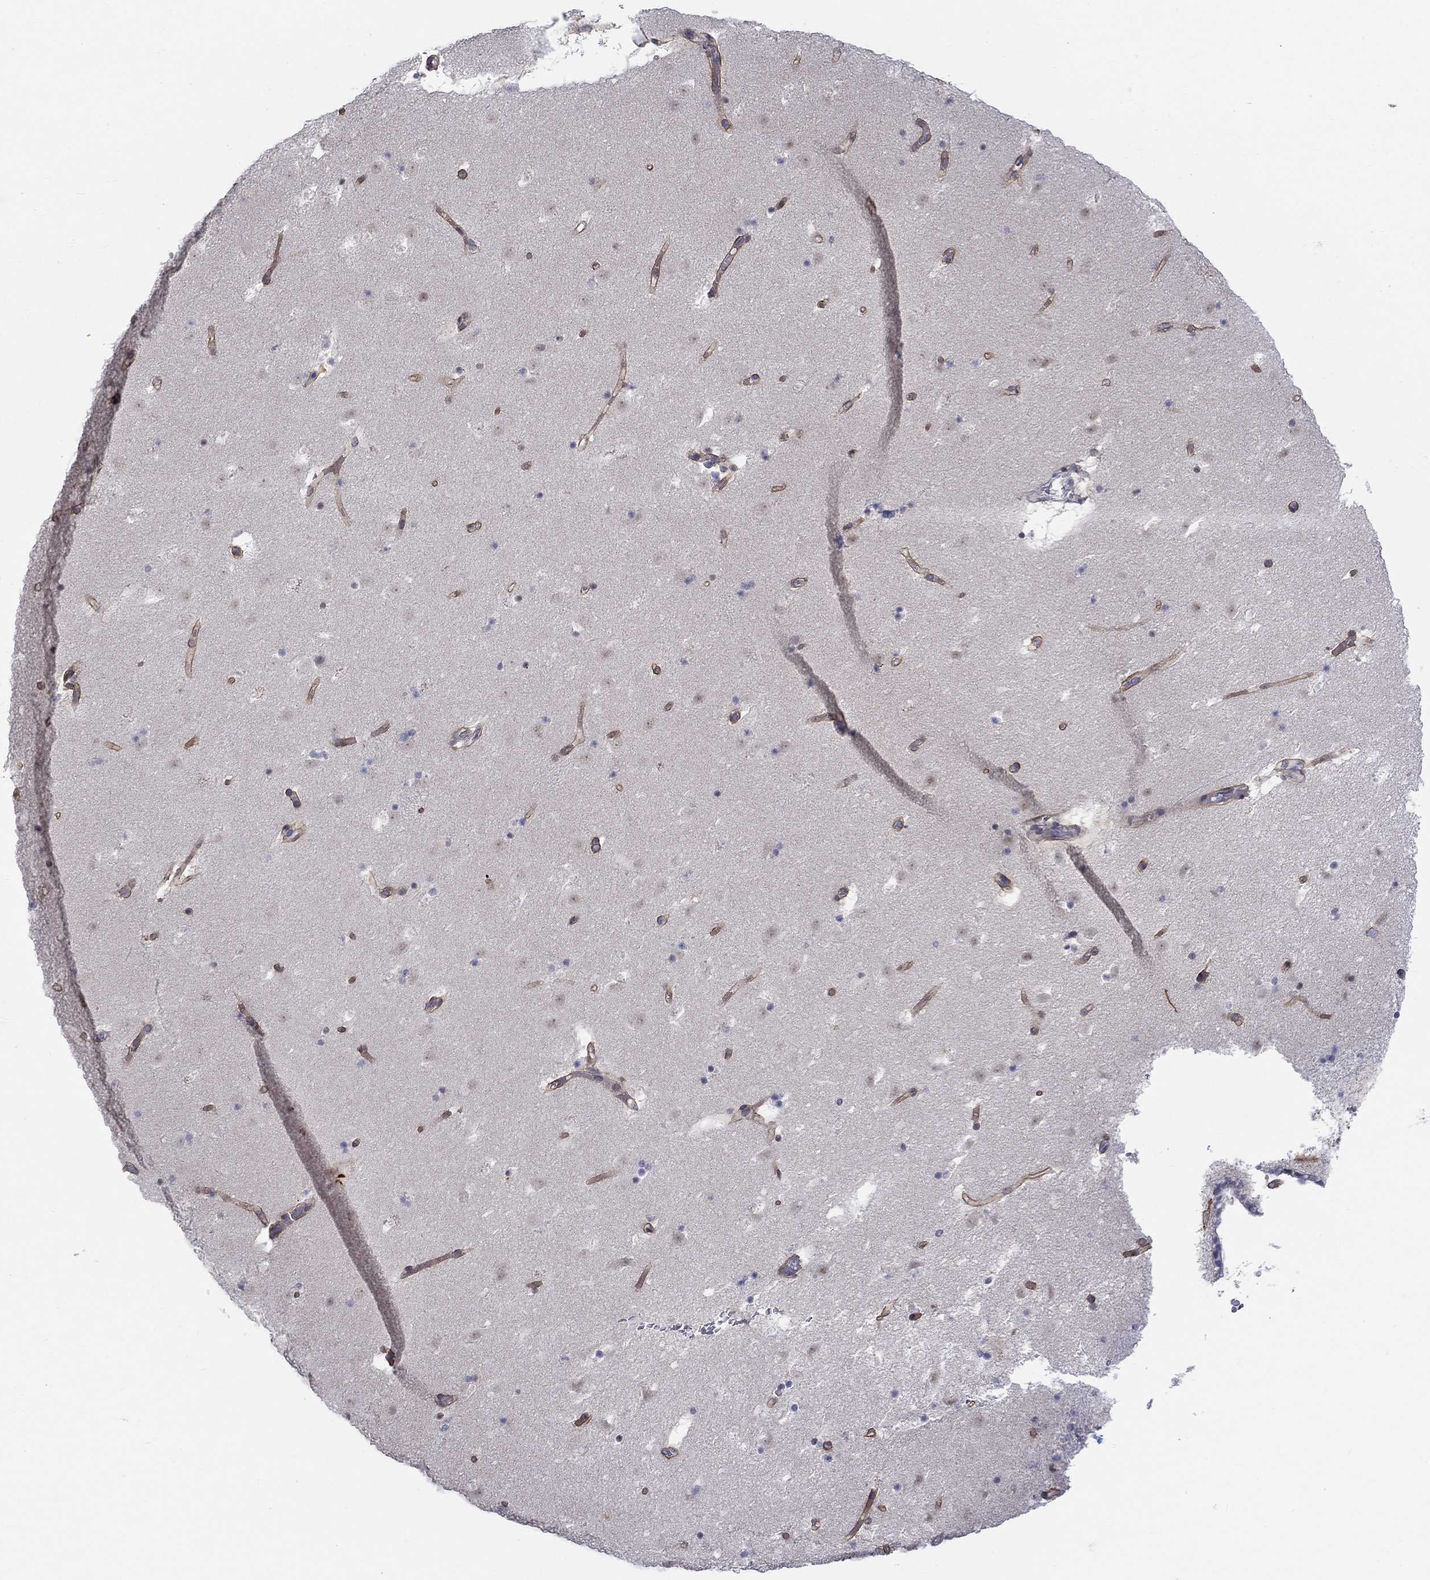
{"staining": {"intensity": "negative", "quantity": "none", "location": "none"}, "tissue": "caudate", "cell_type": "Glial cells", "image_type": "normal", "snomed": [{"axis": "morphology", "description": "Normal tissue, NOS"}, {"axis": "topography", "description": "Lateral ventricle wall"}], "caption": "Normal caudate was stained to show a protein in brown. There is no significant expression in glial cells. (DAB (3,3'-diaminobenzidine) immunohistochemistry (IHC) visualized using brightfield microscopy, high magnification).", "gene": "EGFLAM", "patient": {"sex": "female", "age": 42}}